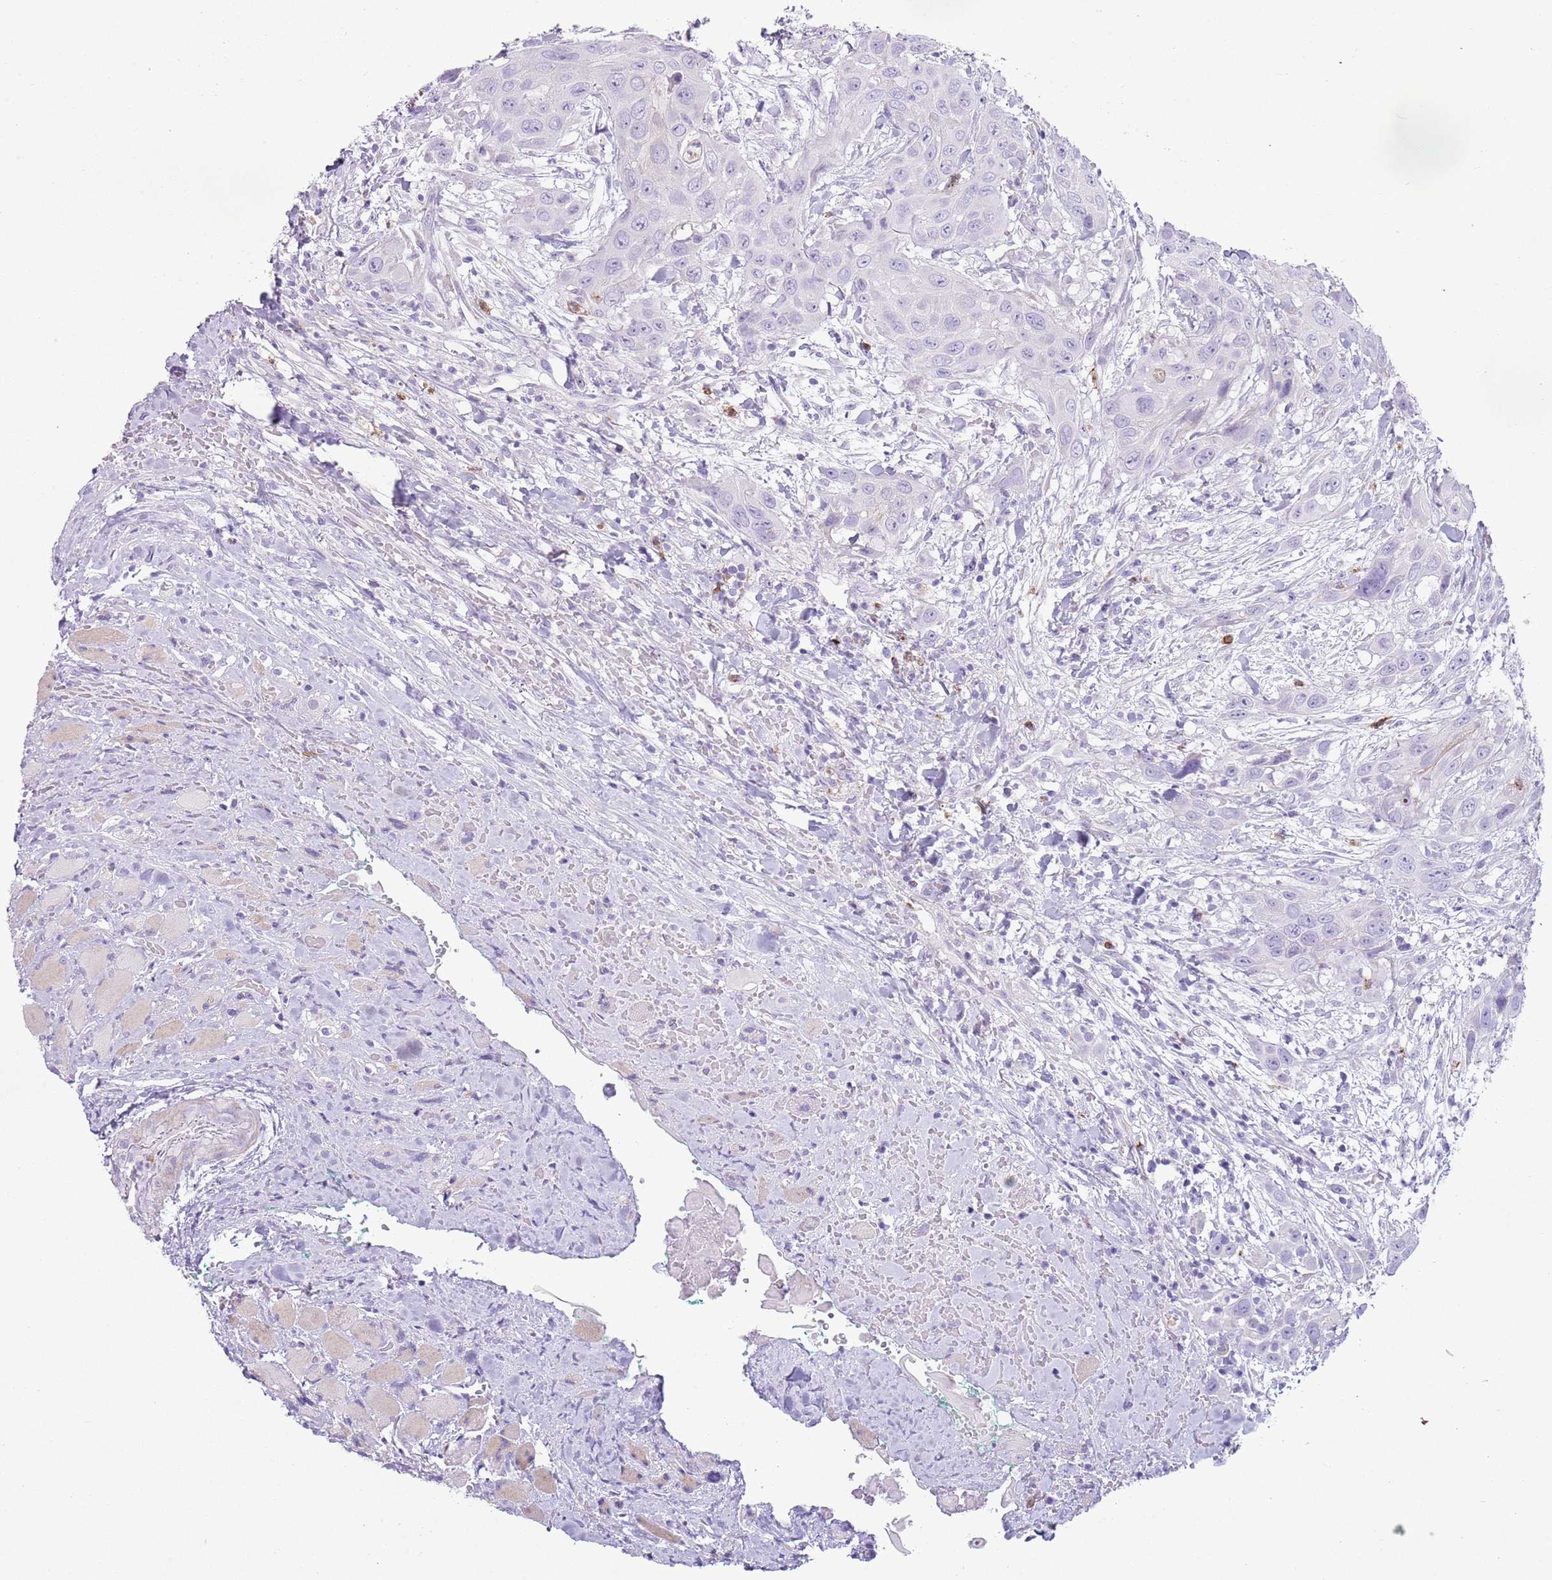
{"staining": {"intensity": "strong", "quantity": "<25%", "location": "cytoplasmic/membranous"}, "tissue": "head and neck cancer", "cell_type": "Tumor cells", "image_type": "cancer", "snomed": [{"axis": "morphology", "description": "Squamous cell carcinoma, NOS"}, {"axis": "topography", "description": "Head-Neck"}], "caption": "Head and neck cancer stained with a brown dye shows strong cytoplasmic/membranous positive expression in about <25% of tumor cells.", "gene": "CD177", "patient": {"sex": "male", "age": 81}}